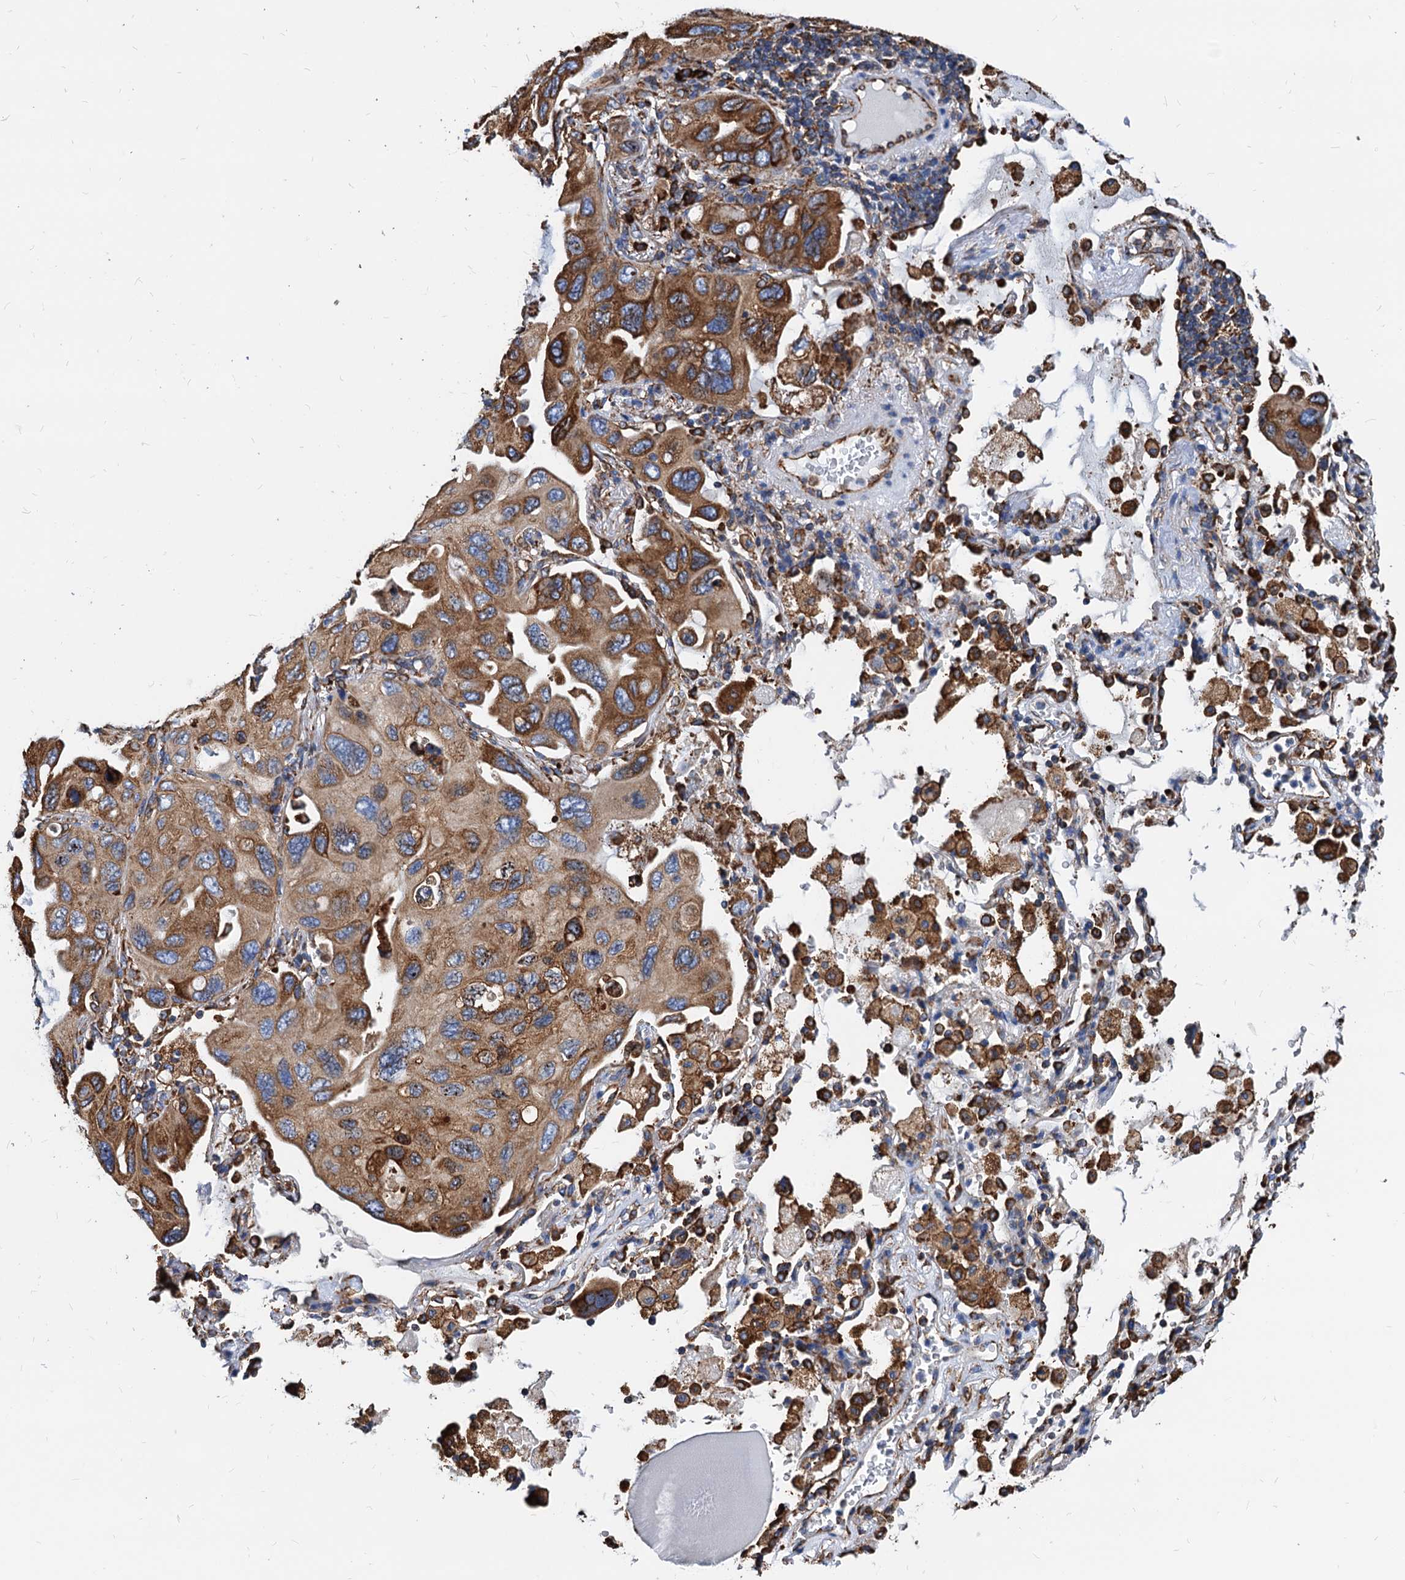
{"staining": {"intensity": "moderate", "quantity": ">75%", "location": "cytoplasmic/membranous"}, "tissue": "lung cancer", "cell_type": "Tumor cells", "image_type": "cancer", "snomed": [{"axis": "morphology", "description": "Squamous cell carcinoma, NOS"}, {"axis": "topography", "description": "Lung"}], "caption": "High-magnification brightfield microscopy of lung squamous cell carcinoma stained with DAB (brown) and counterstained with hematoxylin (blue). tumor cells exhibit moderate cytoplasmic/membranous staining is appreciated in approximately>75% of cells.", "gene": "HSPA5", "patient": {"sex": "female", "age": 73}}